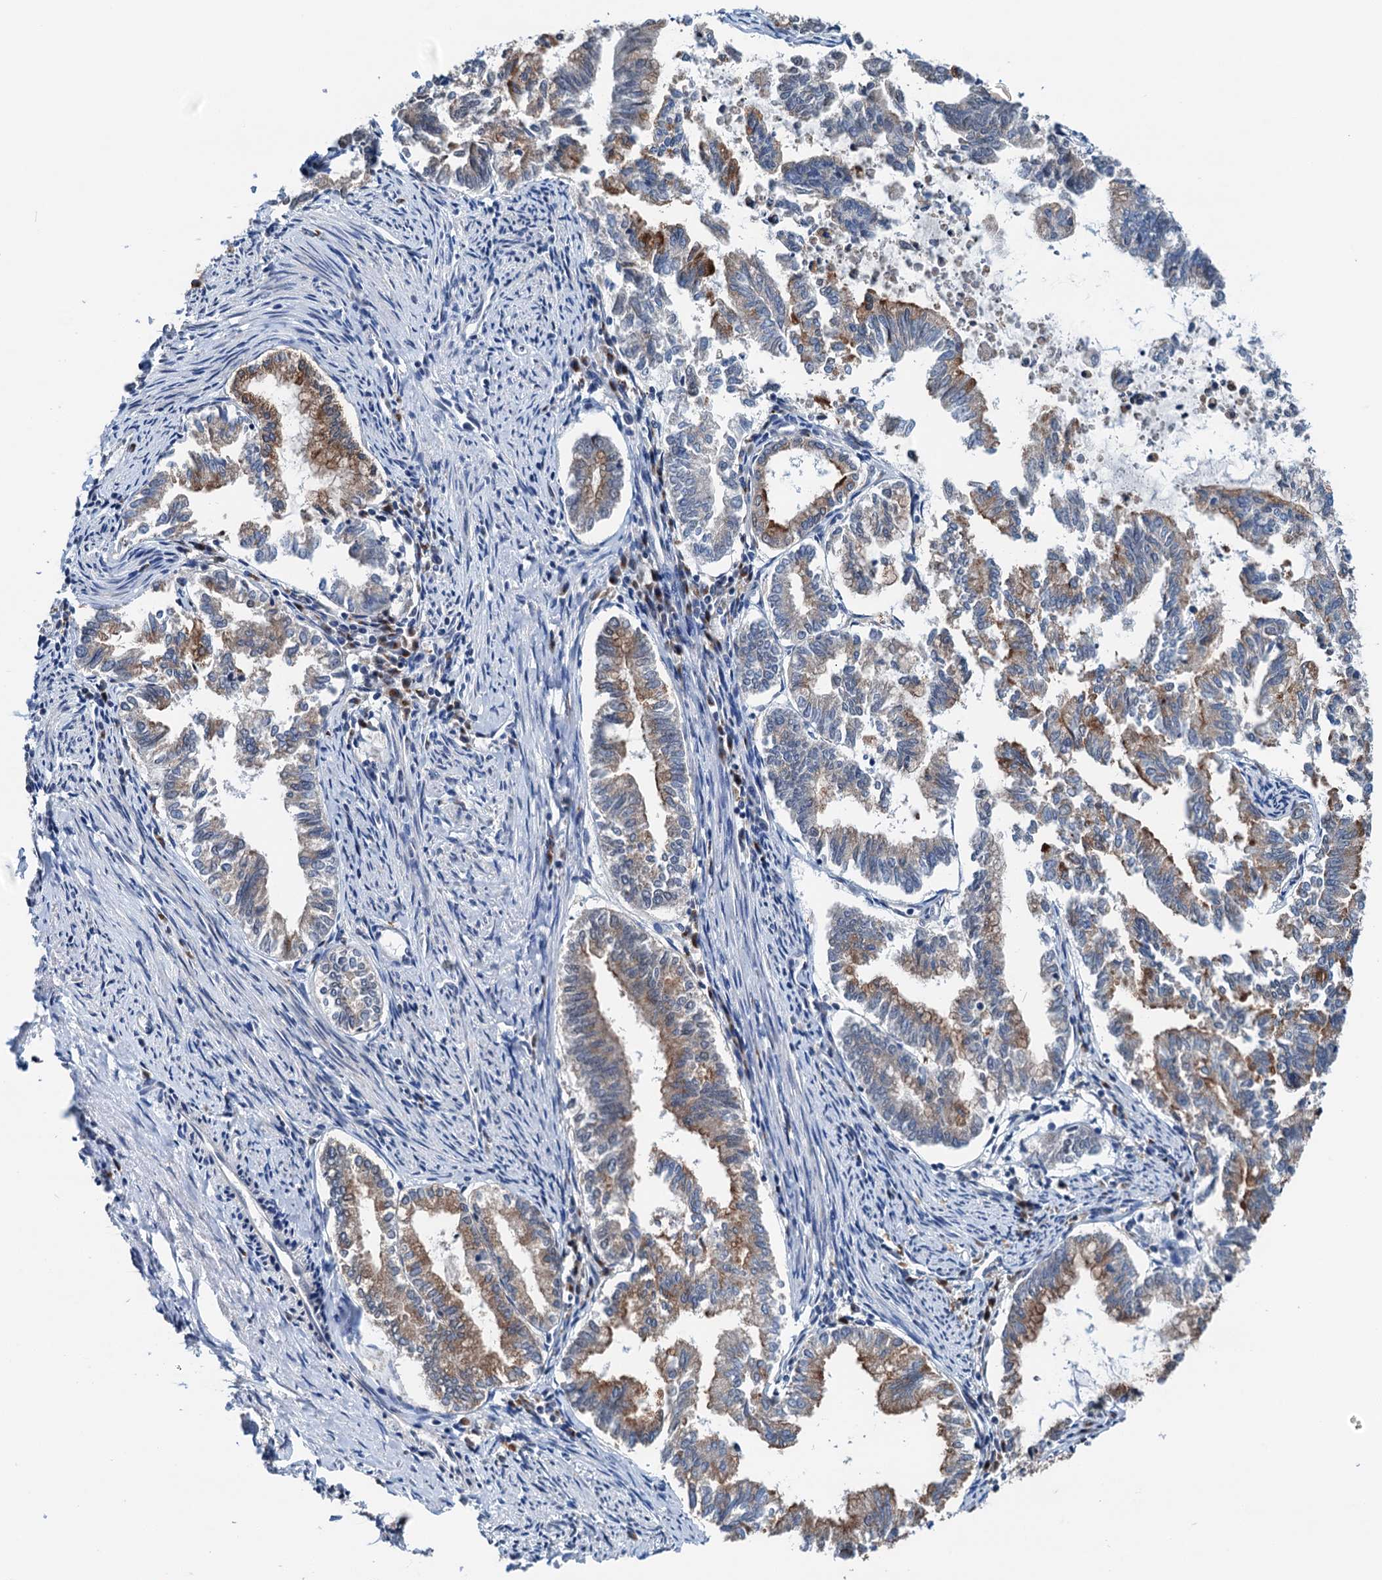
{"staining": {"intensity": "strong", "quantity": "25%-75%", "location": "cytoplasmic/membranous"}, "tissue": "endometrial cancer", "cell_type": "Tumor cells", "image_type": "cancer", "snomed": [{"axis": "morphology", "description": "Adenocarcinoma, NOS"}, {"axis": "topography", "description": "Endometrium"}], "caption": "The micrograph displays staining of endometrial cancer (adenocarcinoma), revealing strong cytoplasmic/membranous protein expression (brown color) within tumor cells.", "gene": "SHLD1", "patient": {"sex": "female", "age": 79}}